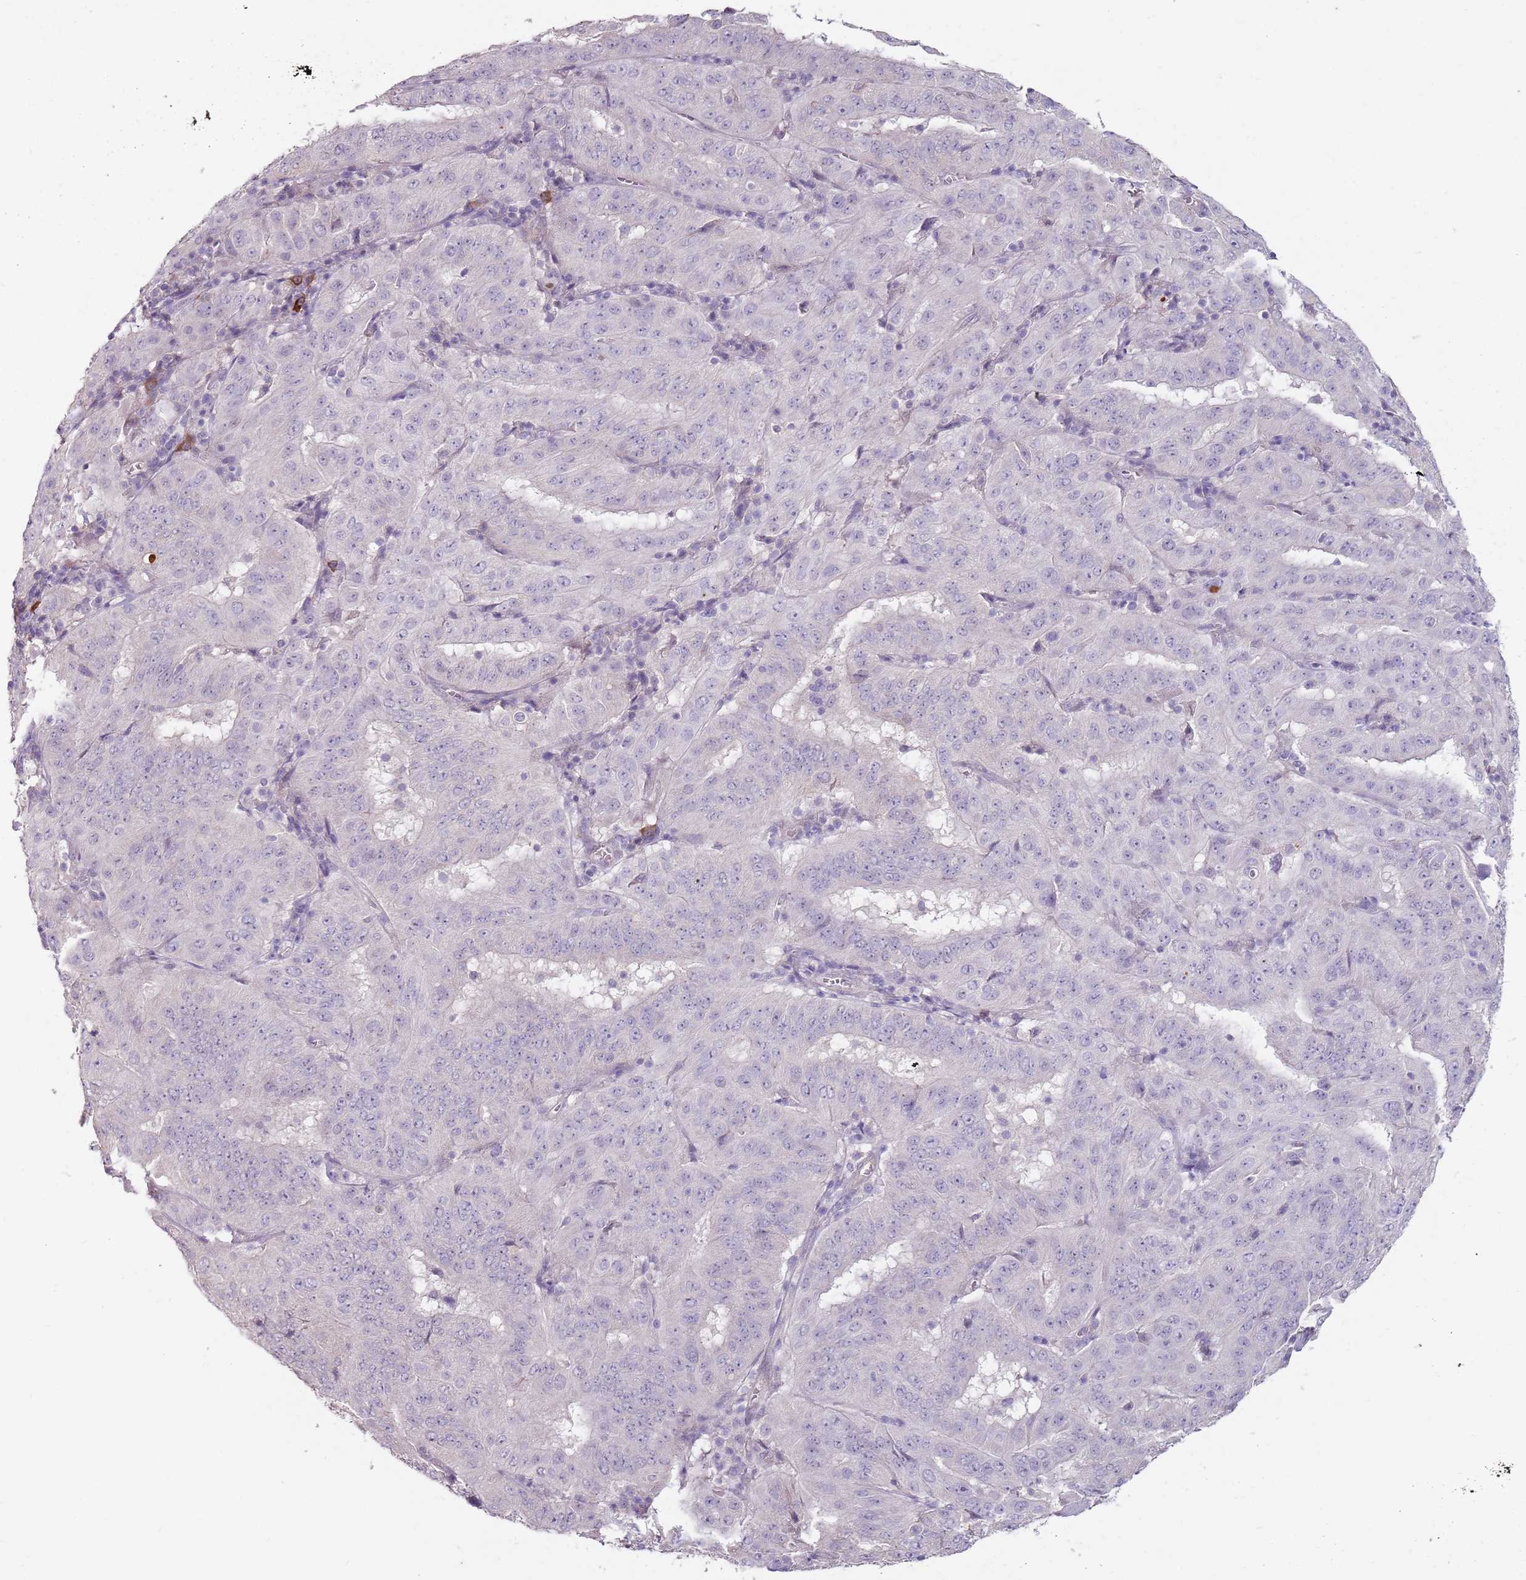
{"staining": {"intensity": "negative", "quantity": "none", "location": "none"}, "tissue": "pancreatic cancer", "cell_type": "Tumor cells", "image_type": "cancer", "snomed": [{"axis": "morphology", "description": "Adenocarcinoma, NOS"}, {"axis": "topography", "description": "Pancreas"}], "caption": "Pancreatic cancer stained for a protein using IHC shows no positivity tumor cells.", "gene": "DXO", "patient": {"sex": "male", "age": 63}}